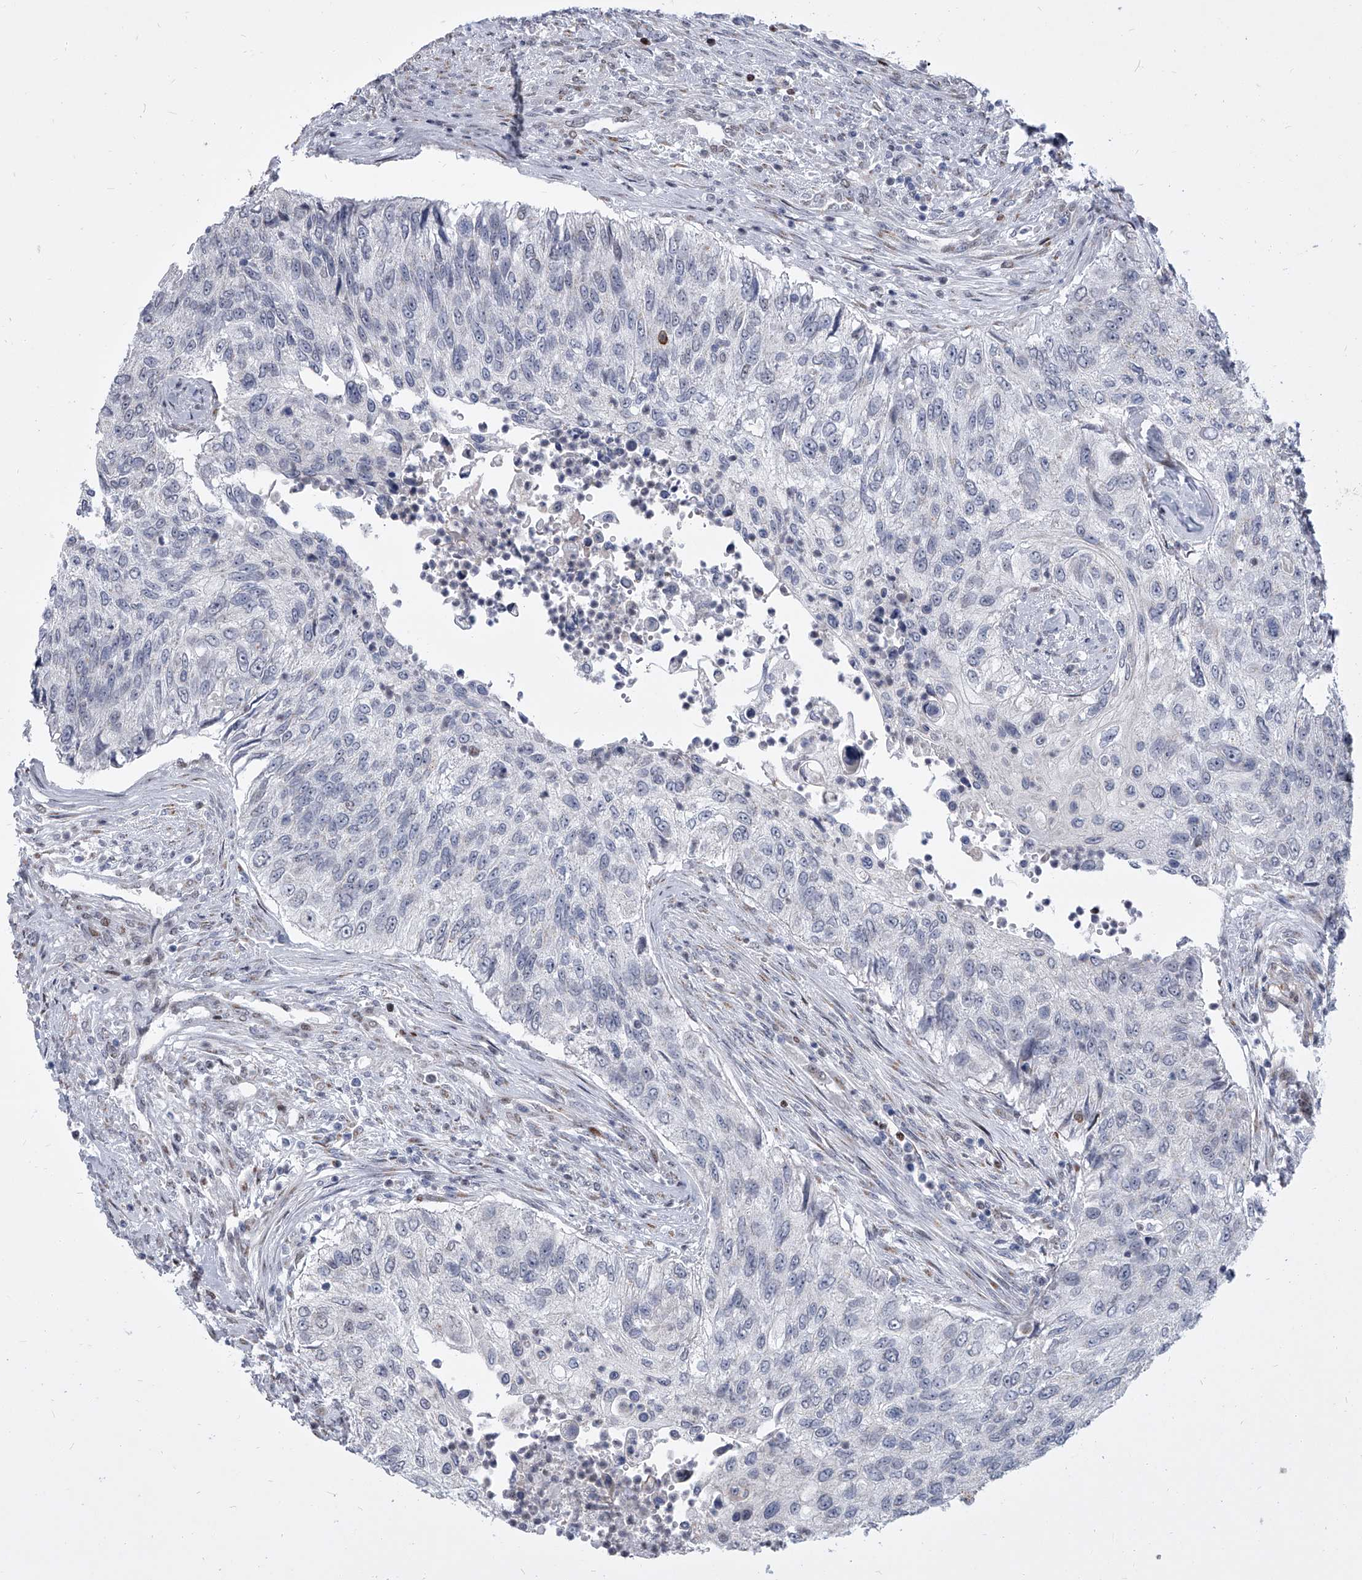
{"staining": {"intensity": "negative", "quantity": "none", "location": "none"}, "tissue": "urothelial cancer", "cell_type": "Tumor cells", "image_type": "cancer", "snomed": [{"axis": "morphology", "description": "Urothelial carcinoma, High grade"}, {"axis": "topography", "description": "Urinary bladder"}], "caption": "High magnification brightfield microscopy of high-grade urothelial carcinoma stained with DAB (3,3'-diaminobenzidine) (brown) and counterstained with hematoxylin (blue): tumor cells show no significant positivity. (Brightfield microscopy of DAB (3,3'-diaminobenzidine) immunohistochemistry (IHC) at high magnification).", "gene": "EVA1C", "patient": {"sex": "female", "age": 60}}